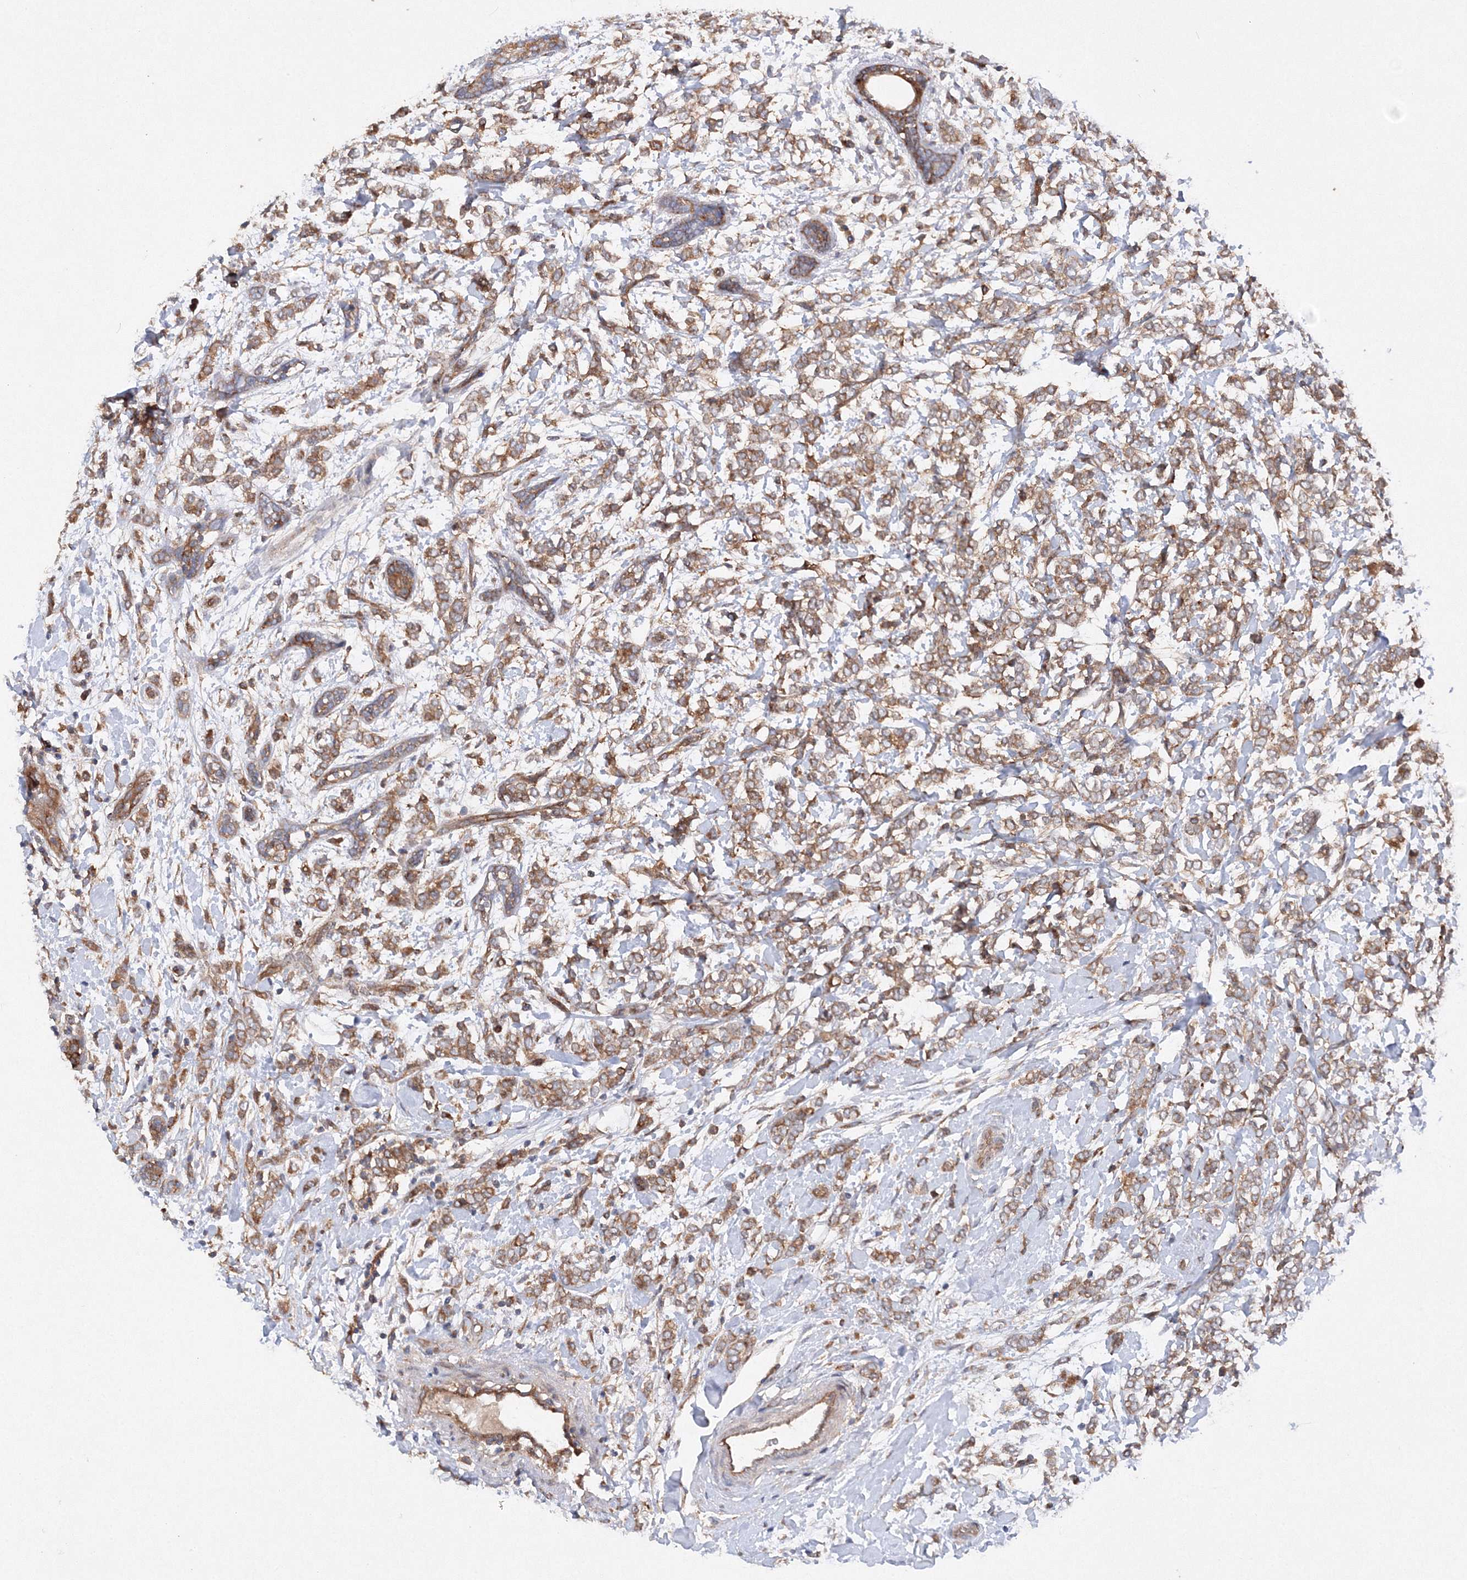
{"staining": {"intensity": "moderate", "quantity": ">75%", "location": "cytoplasmic/membranous"}, "tissue": "breast cancer", "cell_type": "Tumor cells", "image_type": "cancer", "snomed": [{"axis": "morphology", "description": "Normal tissue, NOS"}, {"axis": "morphology", "description": "Lobular carcinoma"}, {"axis": "topography", "description": "Breast"}], "caption": "Moderate cytoplasmic/membranous expression for a protein is present in approximately >75% of tumor cells of breast cancer (lobular carcinoma) using IHC.", "gene": "SLC36A1", "patient": {"sex": "female", "age": 47}}